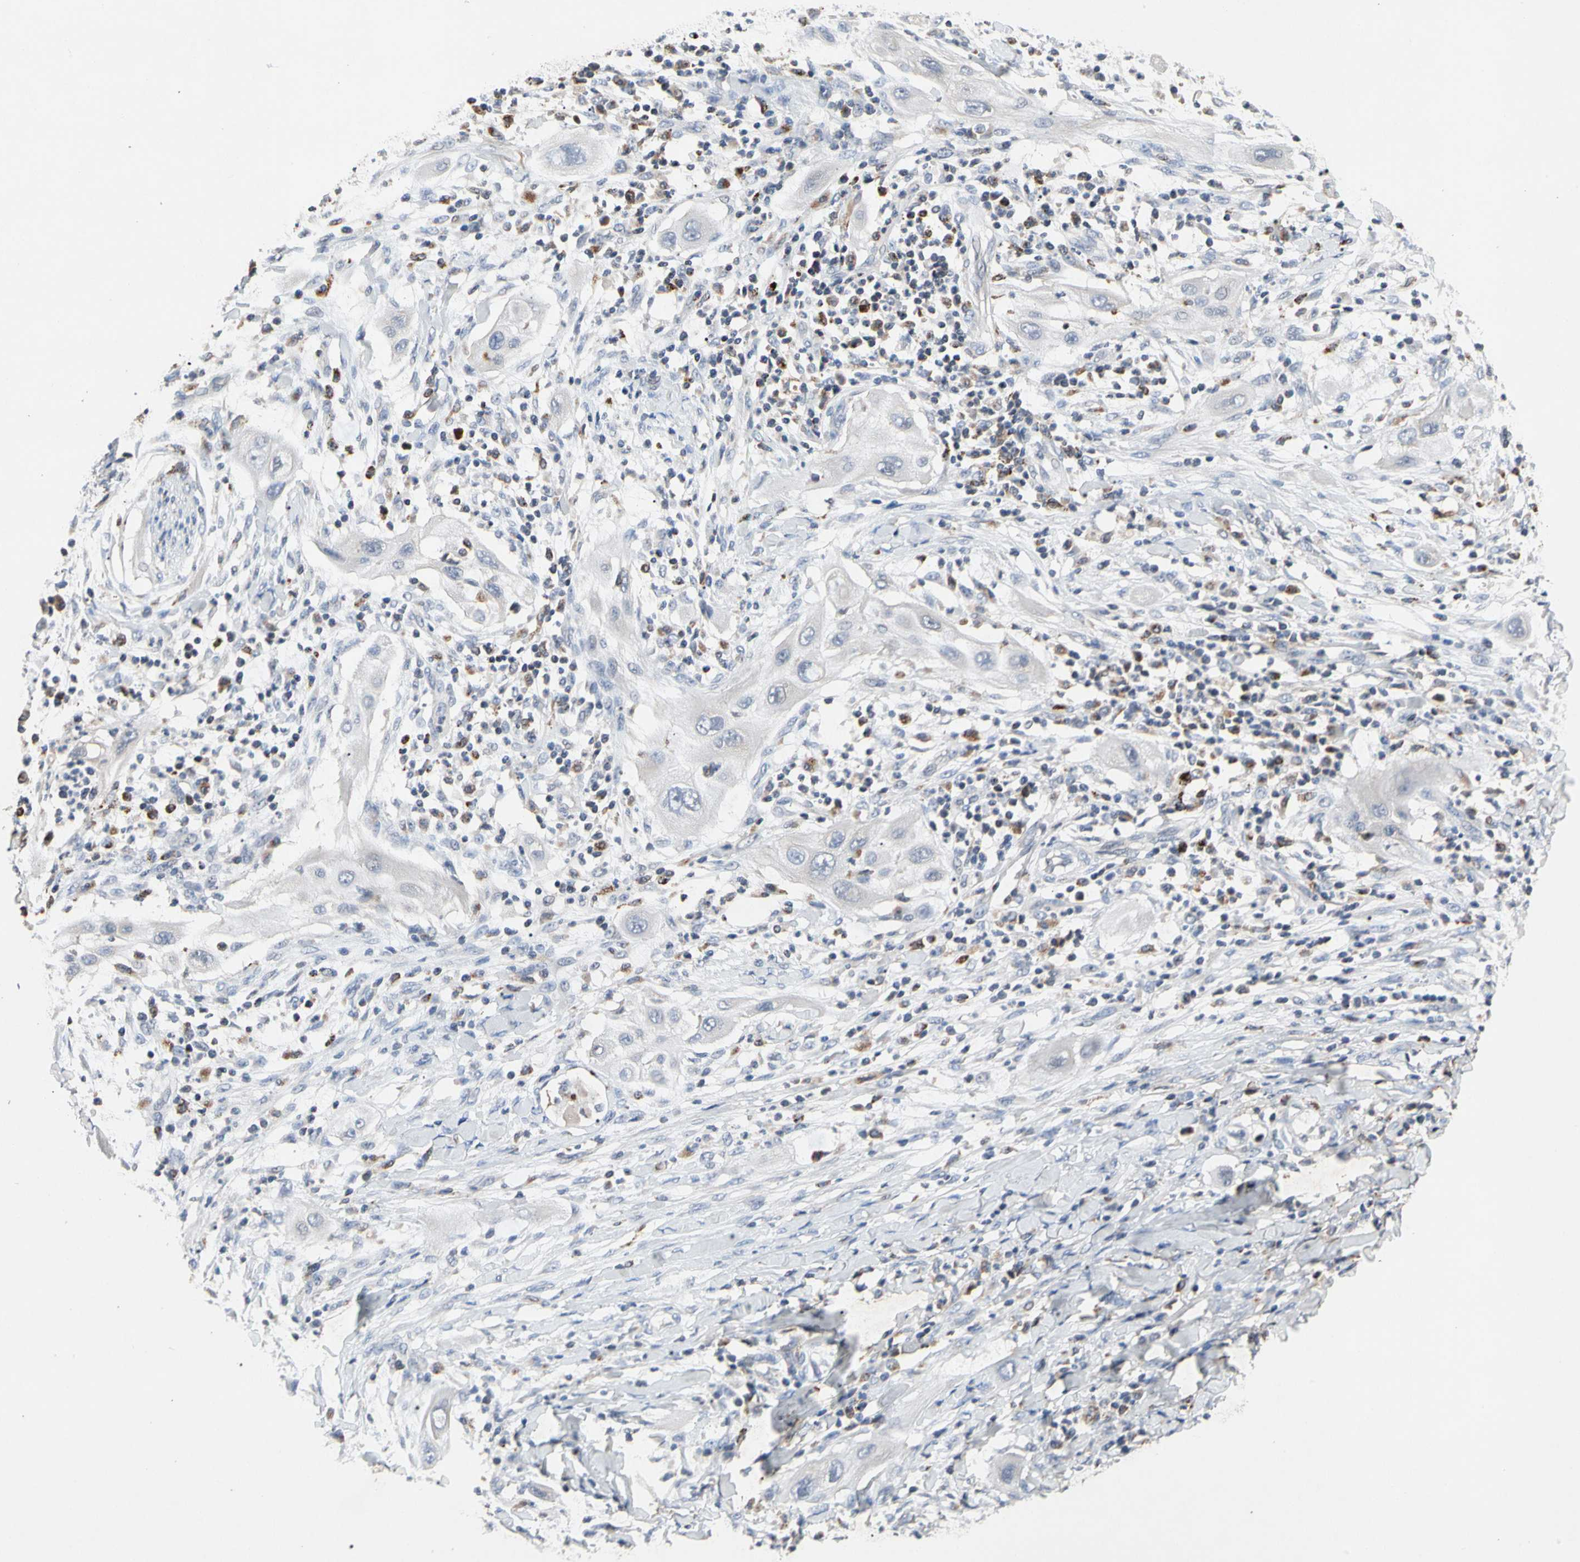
{"staining": {"intensity": "negative", "quantity": "none", "location": "none"}, "tissue": "lung cancer", "cell_type": "Tumor cells", "image_type": "cancer", "snomed": [{"axis": "morphology", "description": "Squamous cell carcinoma, NOS"}, {"axis": "topography", "description": "Lung"}], "caption": "IHC photomicrograph of neoplastic tissue: lung squamous cell carcinoma stained with DAB (3,3'-diaminobenzidine) shows no significant protein staining in tumor cells.", "gene": "ADA2", "patient": {"sex": "female", "age": 47}}